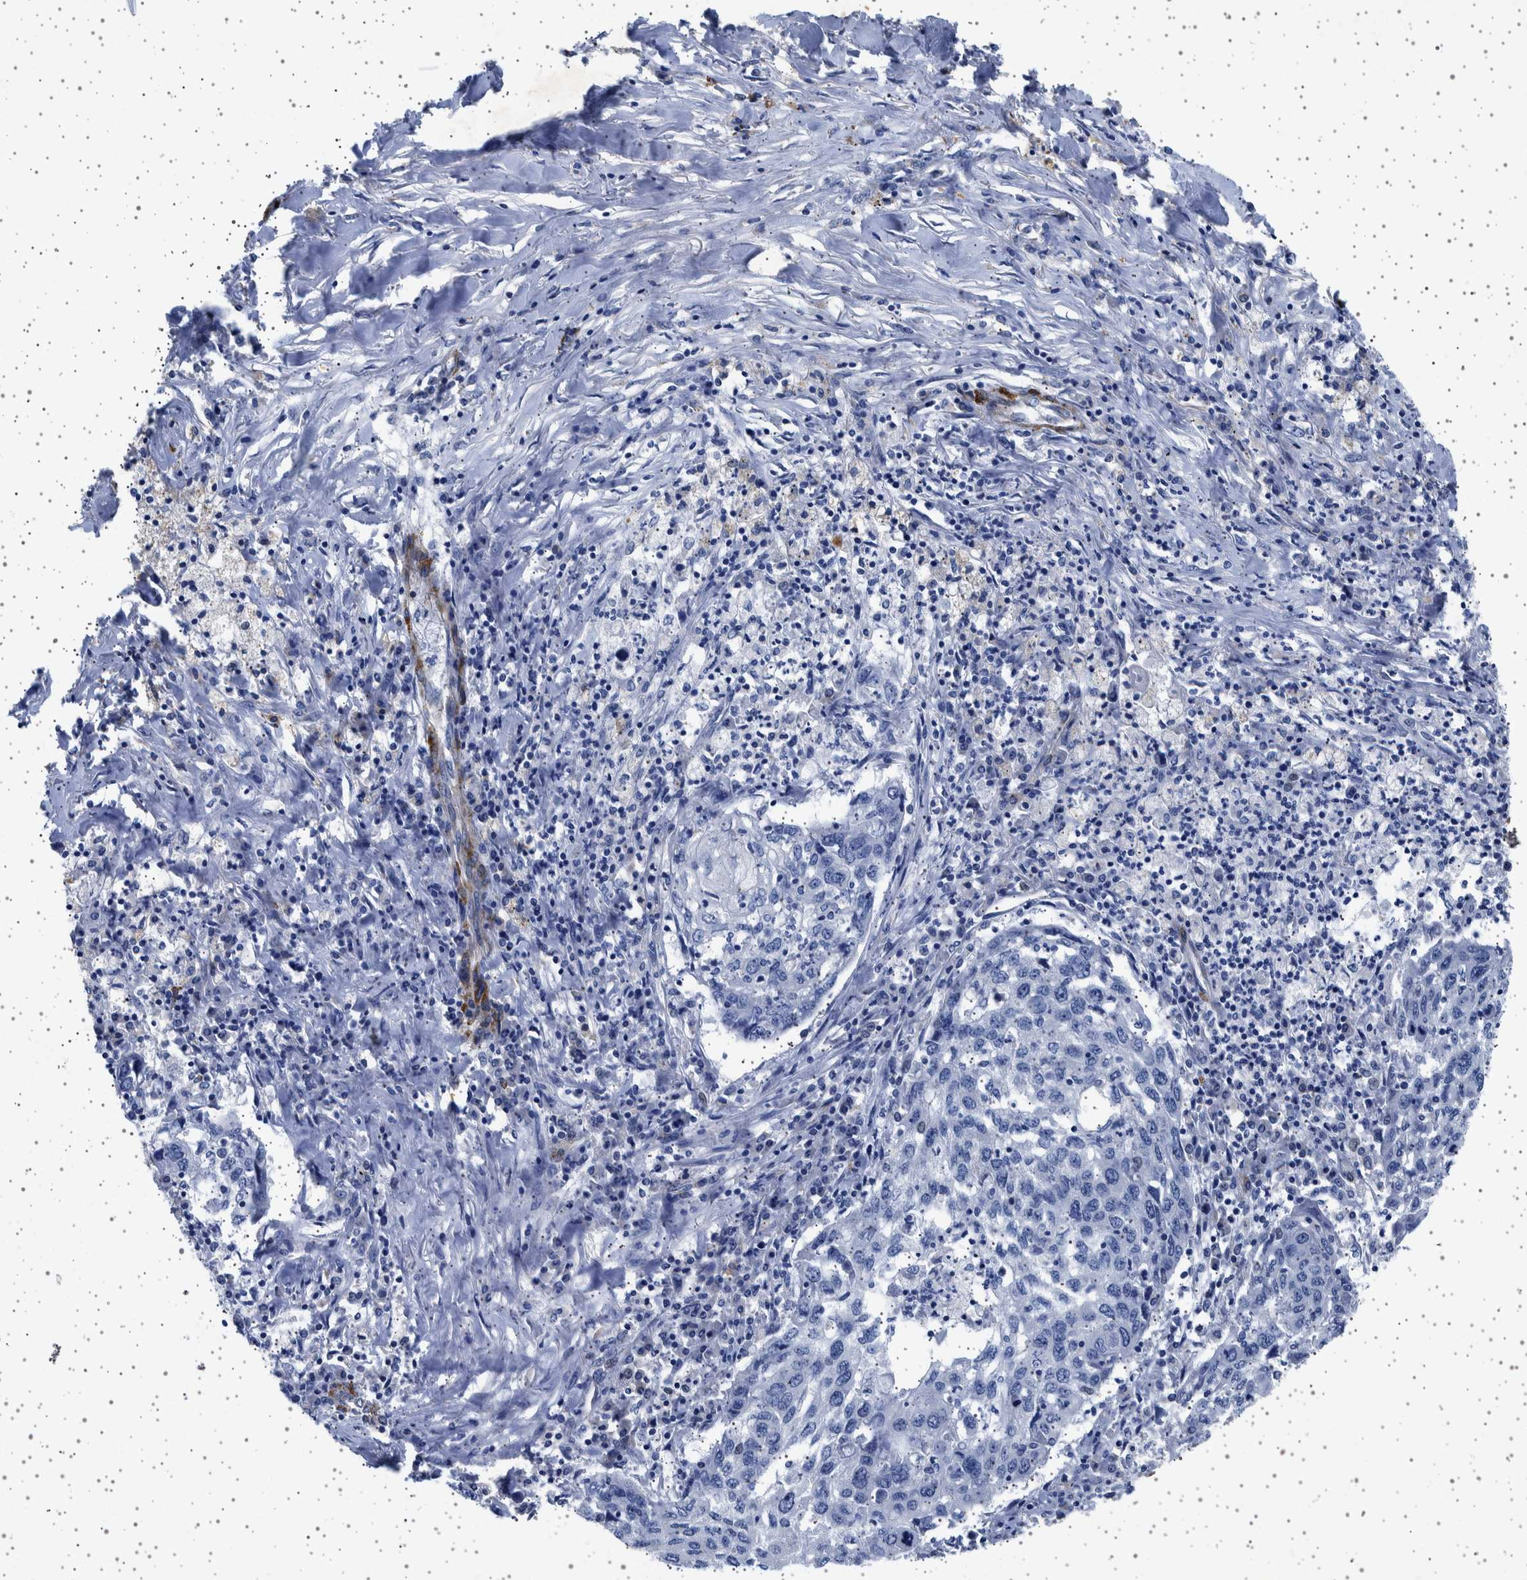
{"staining": {"intensity": "negative", "quantity": "none", "location": "none"}, "tissue": "lung cancer", "cell_type": "Tumor cells", "image_type": "cancer", "snomed": [{"axis": "morphology", "description": "Squamous cell carcinoma, NOS"}, {"axis": "topography", "description": "Lung"}], "caption": "Image shows no significant protein expression in tumor cells of squamous cell carcinoma (lung). The staining was performed using DAB (3,3'-diaminobenzidine) to visualize the protein expression in brown, while the nuclei were stained in blue with hematoxylin (Magnification: 20x).", "gene": "SEPTIN4", "patient": {"sex": "female", "age": 63}}